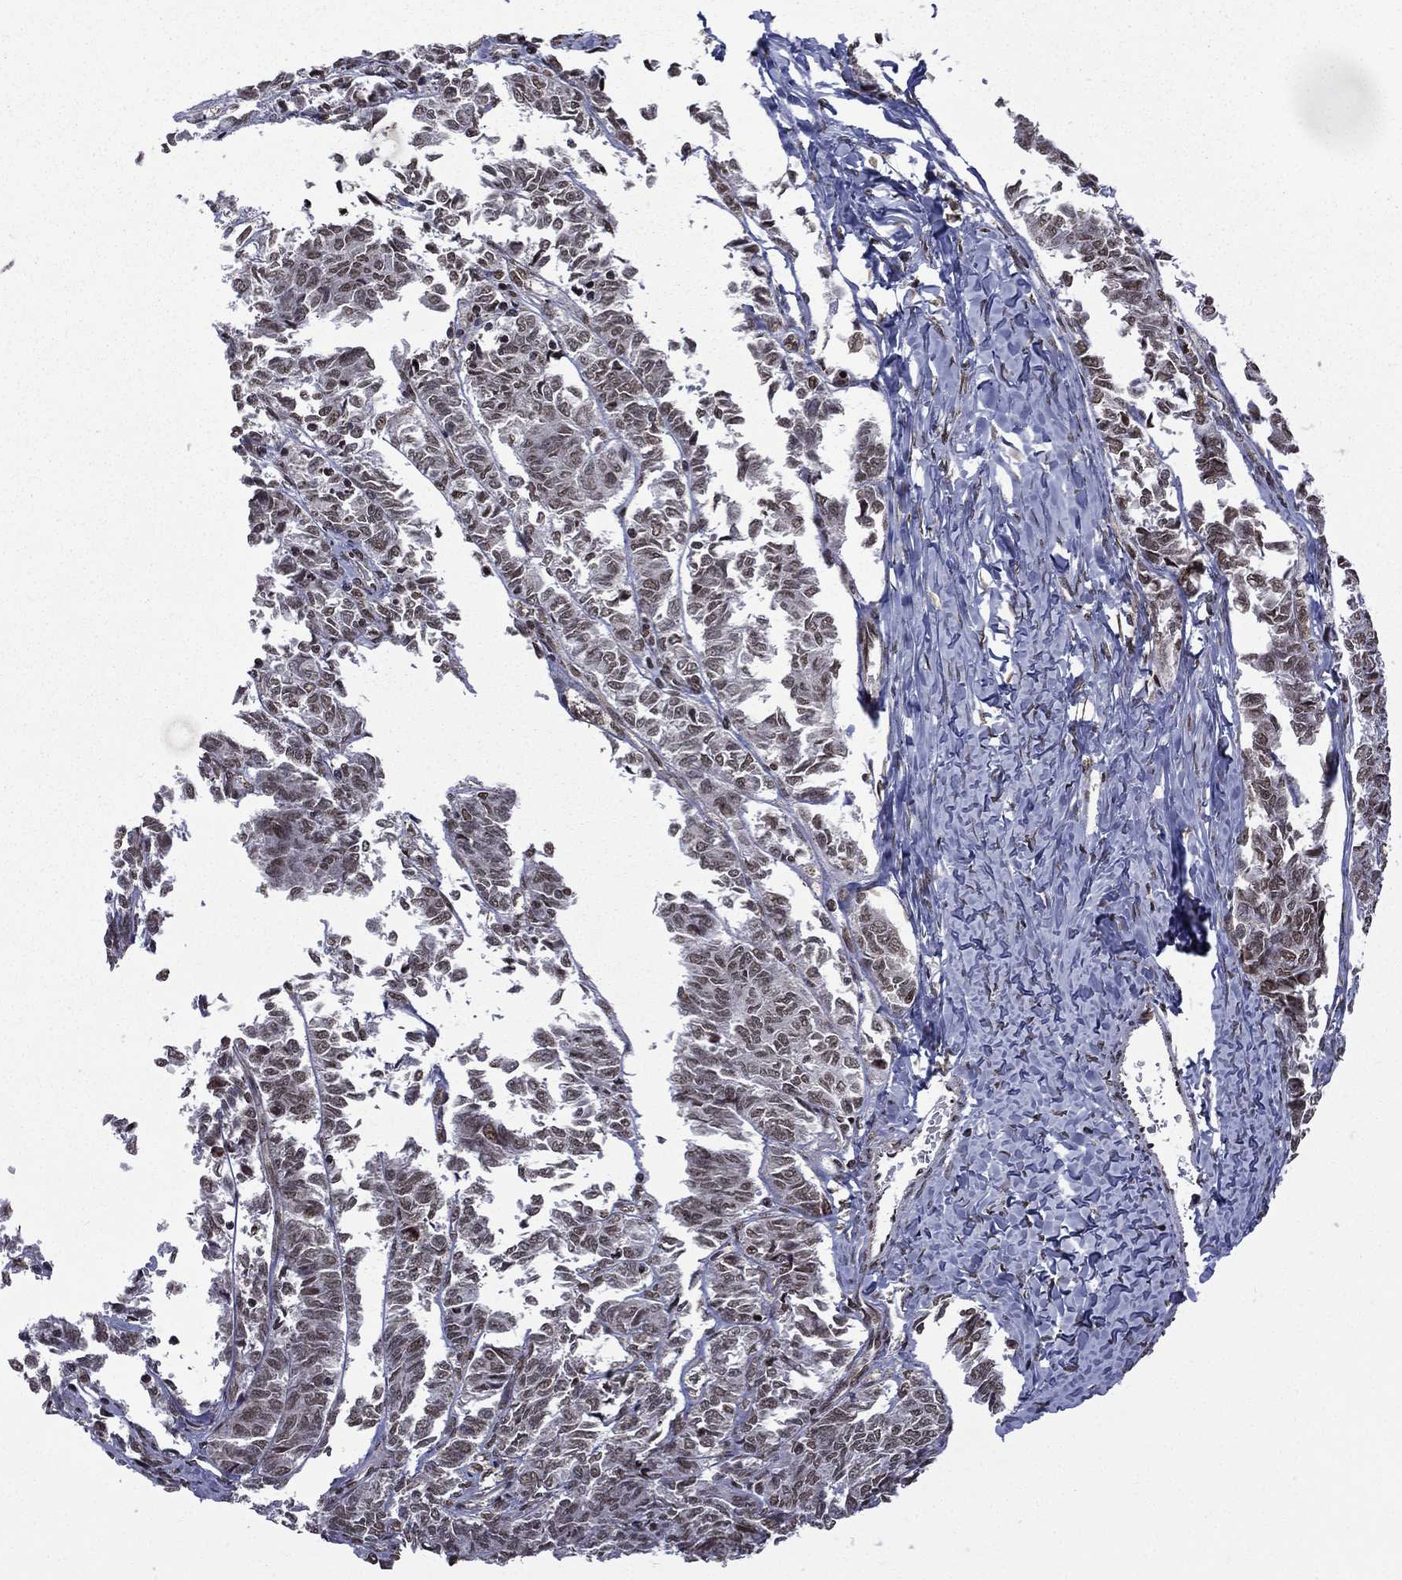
{"staining": {"intensity": "moderate", "quantity": "25%-75%", "location": "nuclear"}, "tissue": "ovarian cancer", "cell_type": "Tumor cells", "image_type": "cancer", "snomed": [{"axis": "morphology", "description": "Carcinoma, endometroid"}, {"axis": "topography", "description": "Ovary"}], "caption": "Immunohistochemical staining of endometroid carcinoma (ovarian) shows medium levels of moderate nuclear protein staining in approximately 25%-75% of tumor cells. The staining is performed using DAB (3,3'-diaminobenzidine) brown chromogen to label protein expression. The nuclei are counter-stained blue using hematoxylin.", "gene": "C5orf24", "patient": {"sex": "female", "age": 80}}